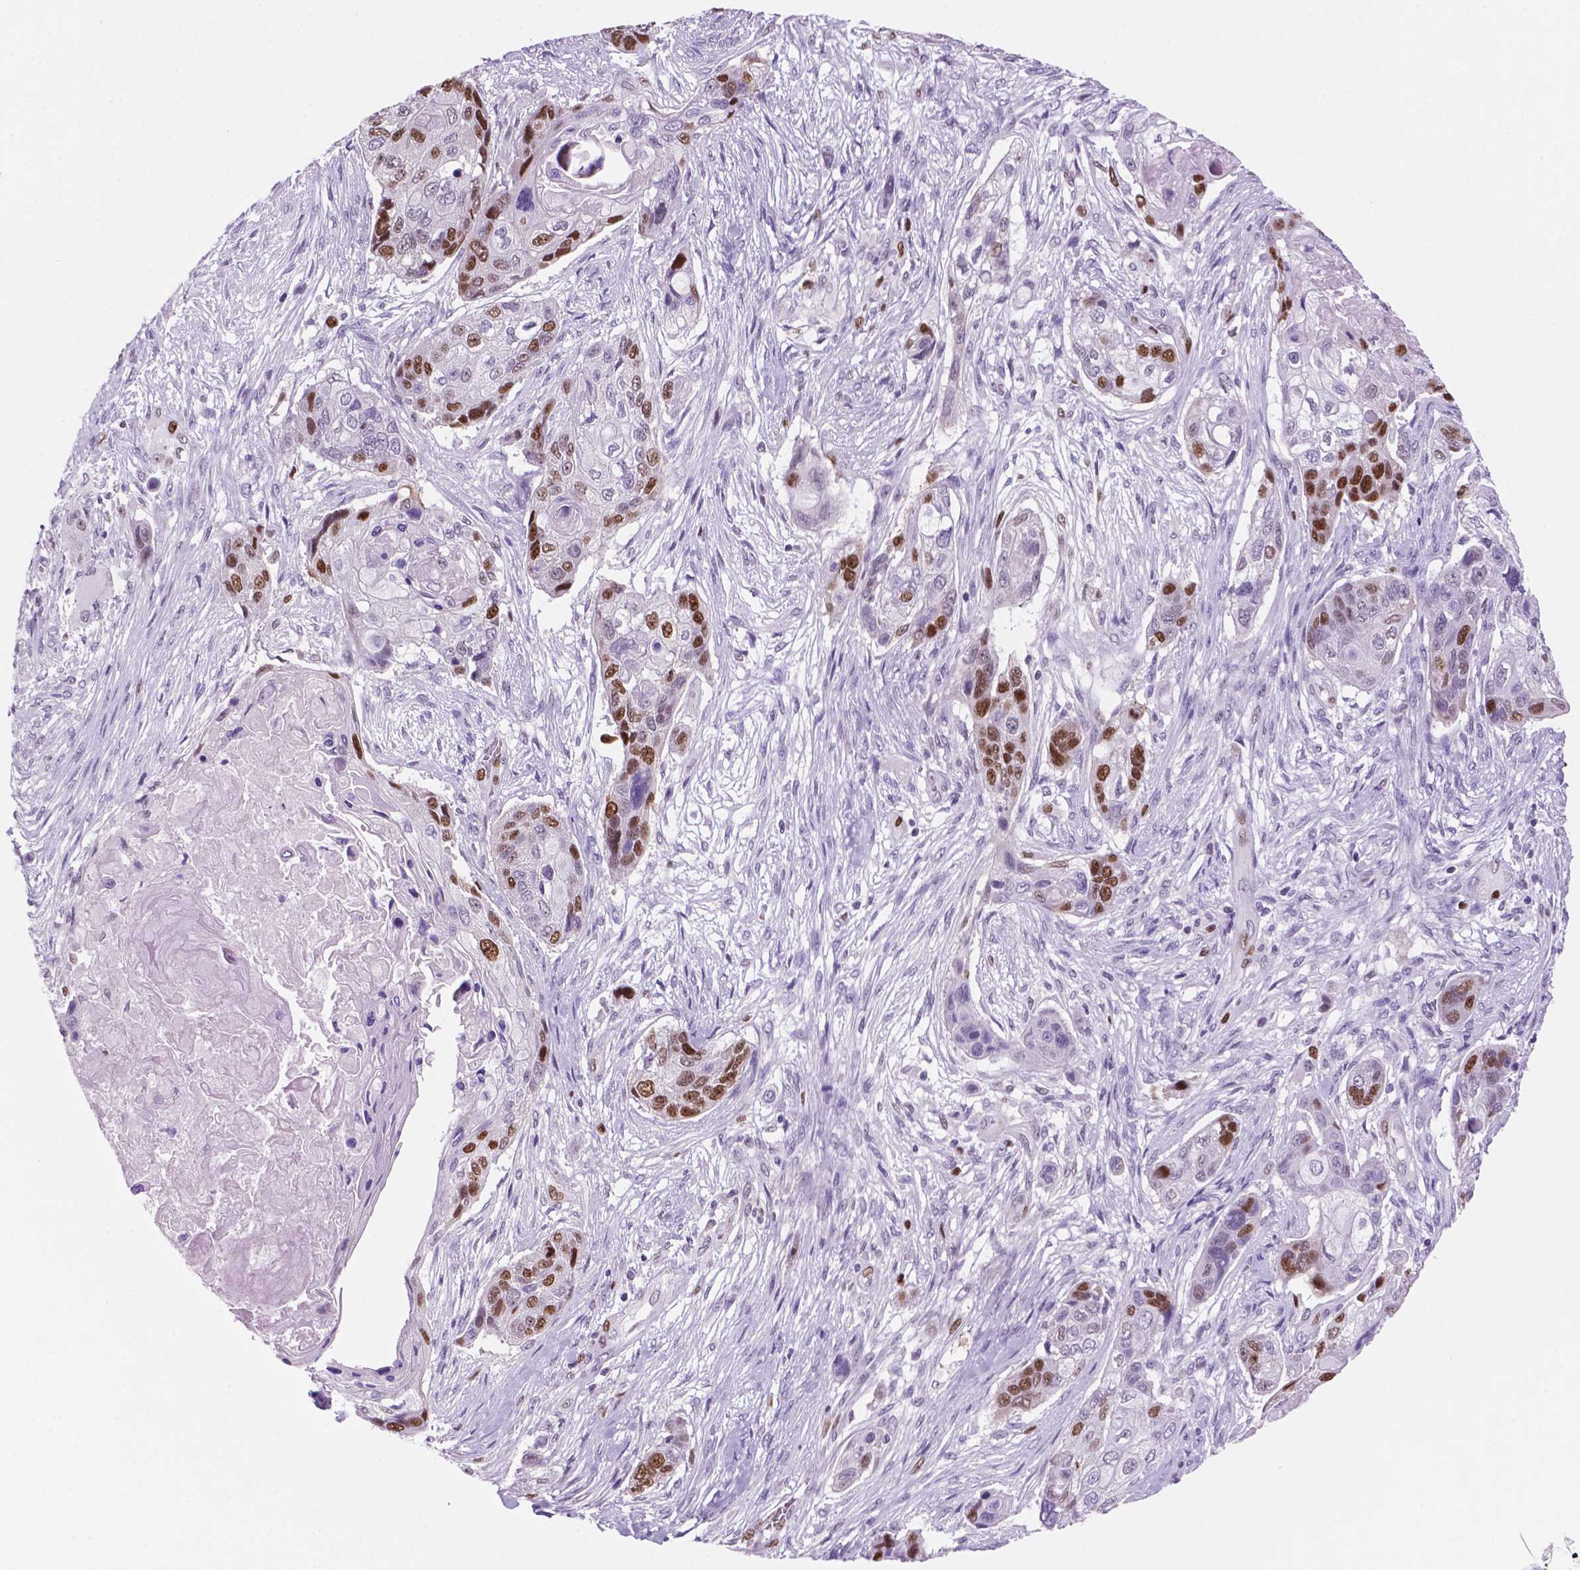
{"staining": {"intensity": "moderate", "quantity": "25%-75%", "location": "nuclear"}, "tissue": "lung cancer", "cell_type": "Tumor cells", "image_type": "cancer", "snomed": [{"axis": "morphology", "description": "Squamous cell carcinoma, NOS"}, {"axis": "topography", "description": "Lung"}], "caption": "Lung squamous cell carcinoma stained with a brown dye displays moderate nuclear positive expression in about 25%-75% of tumor cells.", "gene": "NCAPH2", "patient": {"sex": "male", "age": 69}}